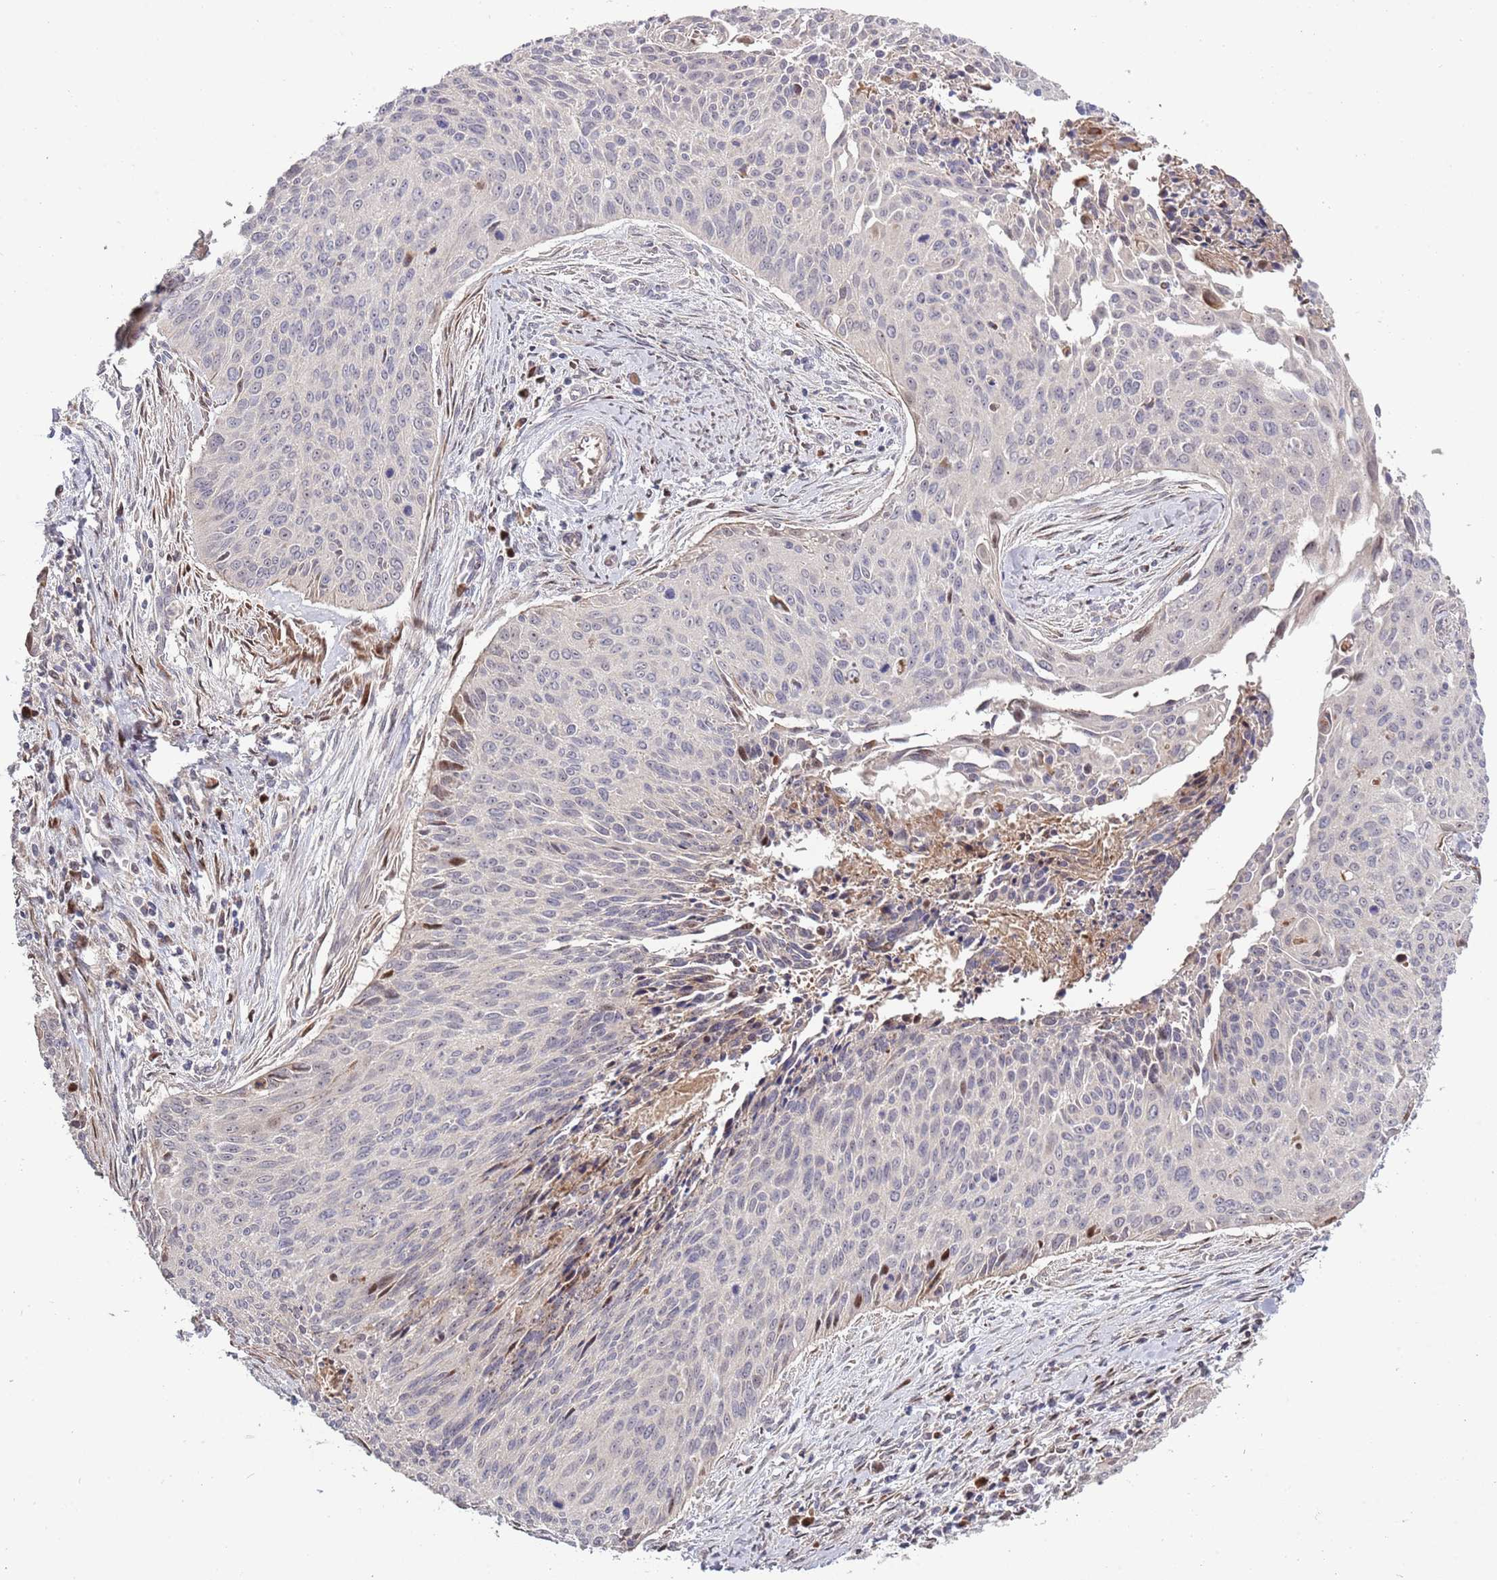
{"staining": {"intensity": "moderate", "quantity": "<25%", "location": "nuclear"}, "tissue": "cervical cancer", "cell_type": "Tumor cells", "image_type": "cancer", "snomed": [{"axis": "morphology", "description": "Squamous cell carcinoma, NOS"}, {"axis": "topography", "description": "Cervix"}], "caption": "Immunohistochemistry photomicrograph of neoplastic tissue: human cervical cancer stained using IHC demonstrates low levels of moderate protein expression localized specifically in the nuclear of tumor cells, appearing as a nuclear brown color.", "gene": "SYNDIG1L", "patient": {"sex": "female", "age": 55}}